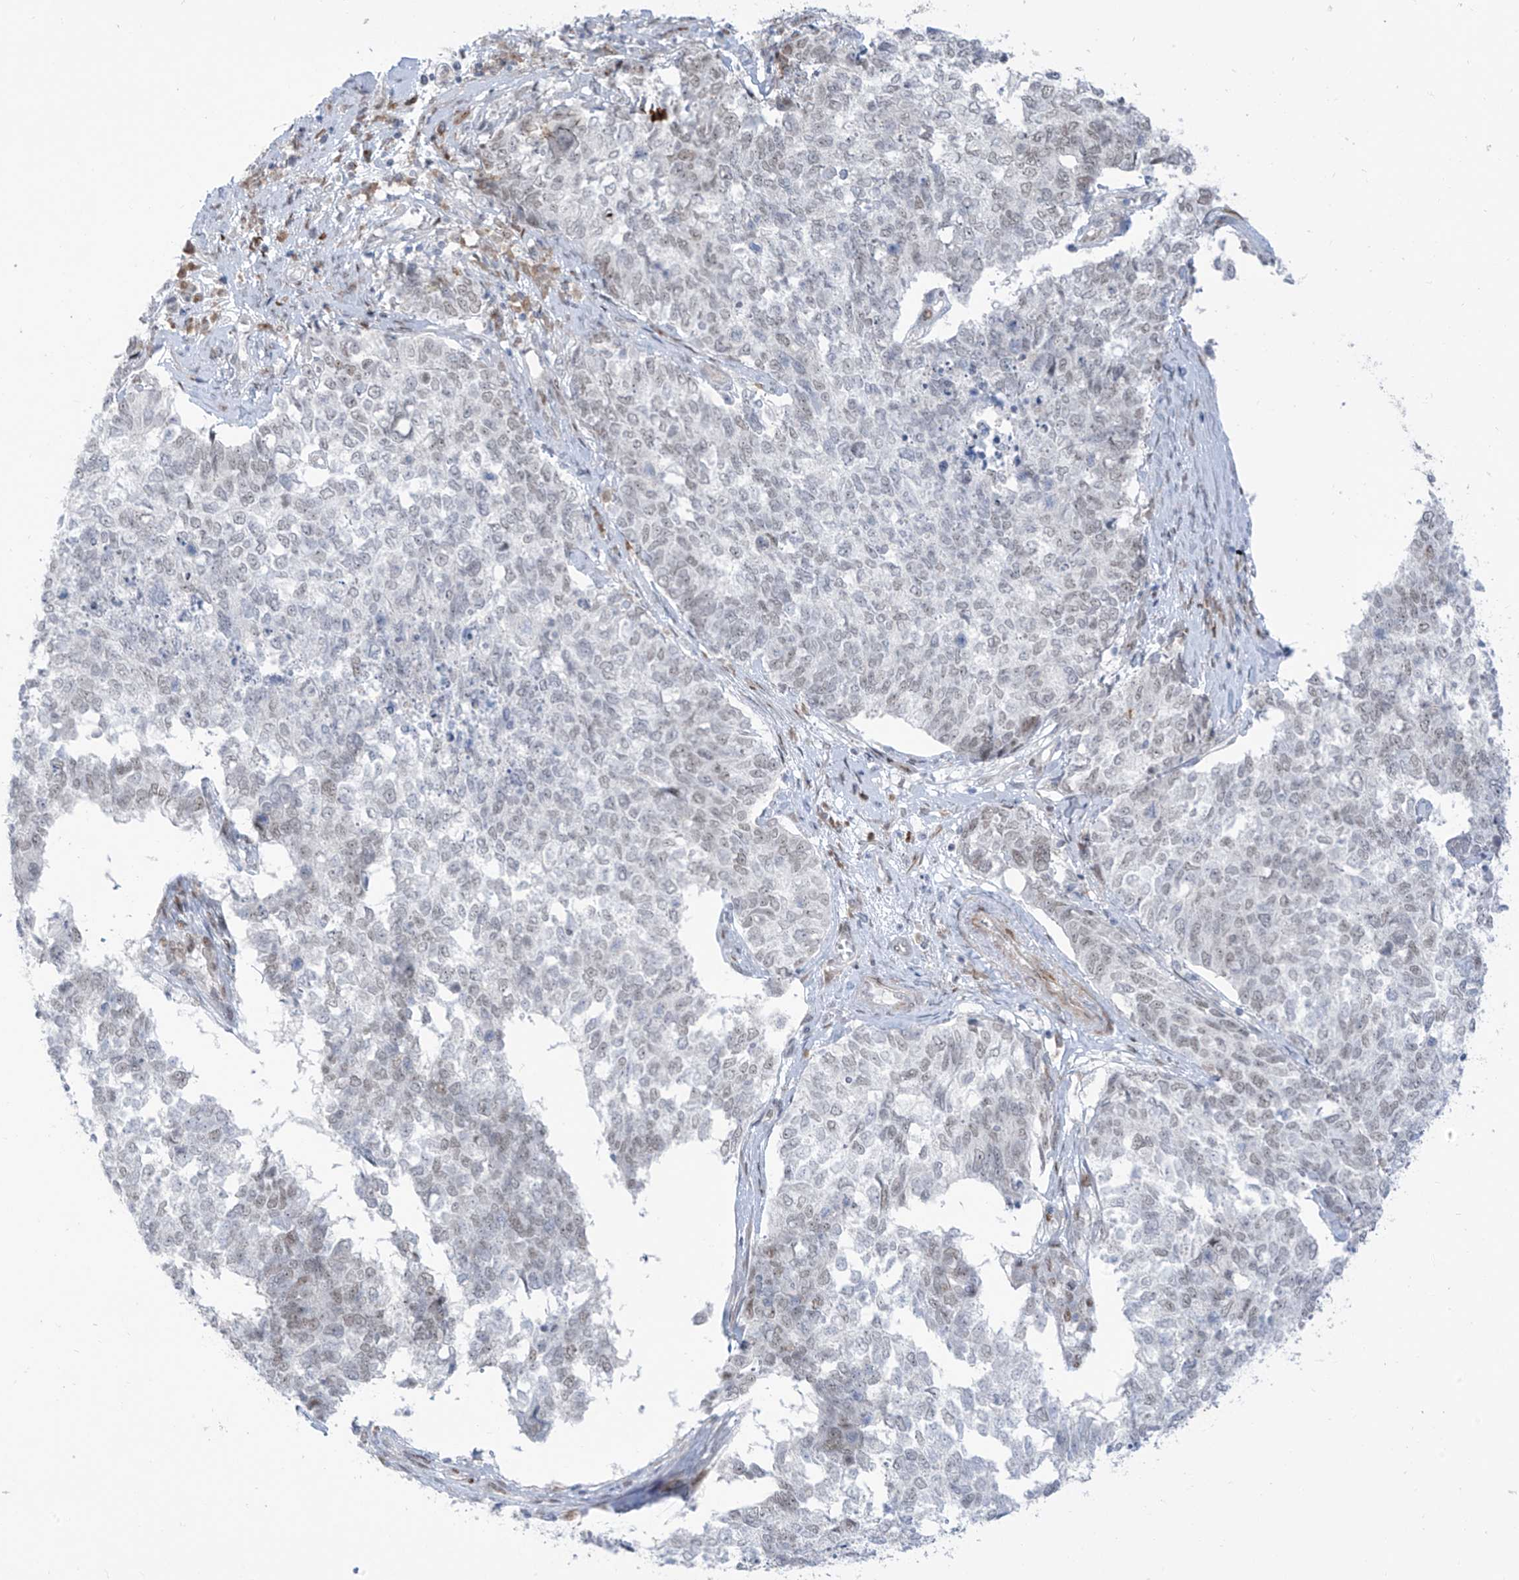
{"staining": {"intensity": "negative", "quantity": "none", "location": "none"}, "tissue": "cervical cancer", "cell_type": "Tumor cells", "image_type": "cancer", "snomed": [{"axis": "morphology", "description": "Squamous cell carcinoma, NOS"}, {"axis": "topography", "description": "Cervix"}], "caption": "An immunohistochemistry (IHC) image of cervical cancer is shown. There is no staining in tumor cells of cervical cancer.", "gene": "LIN9", "patient": {"sex": "female", "age": 63}}